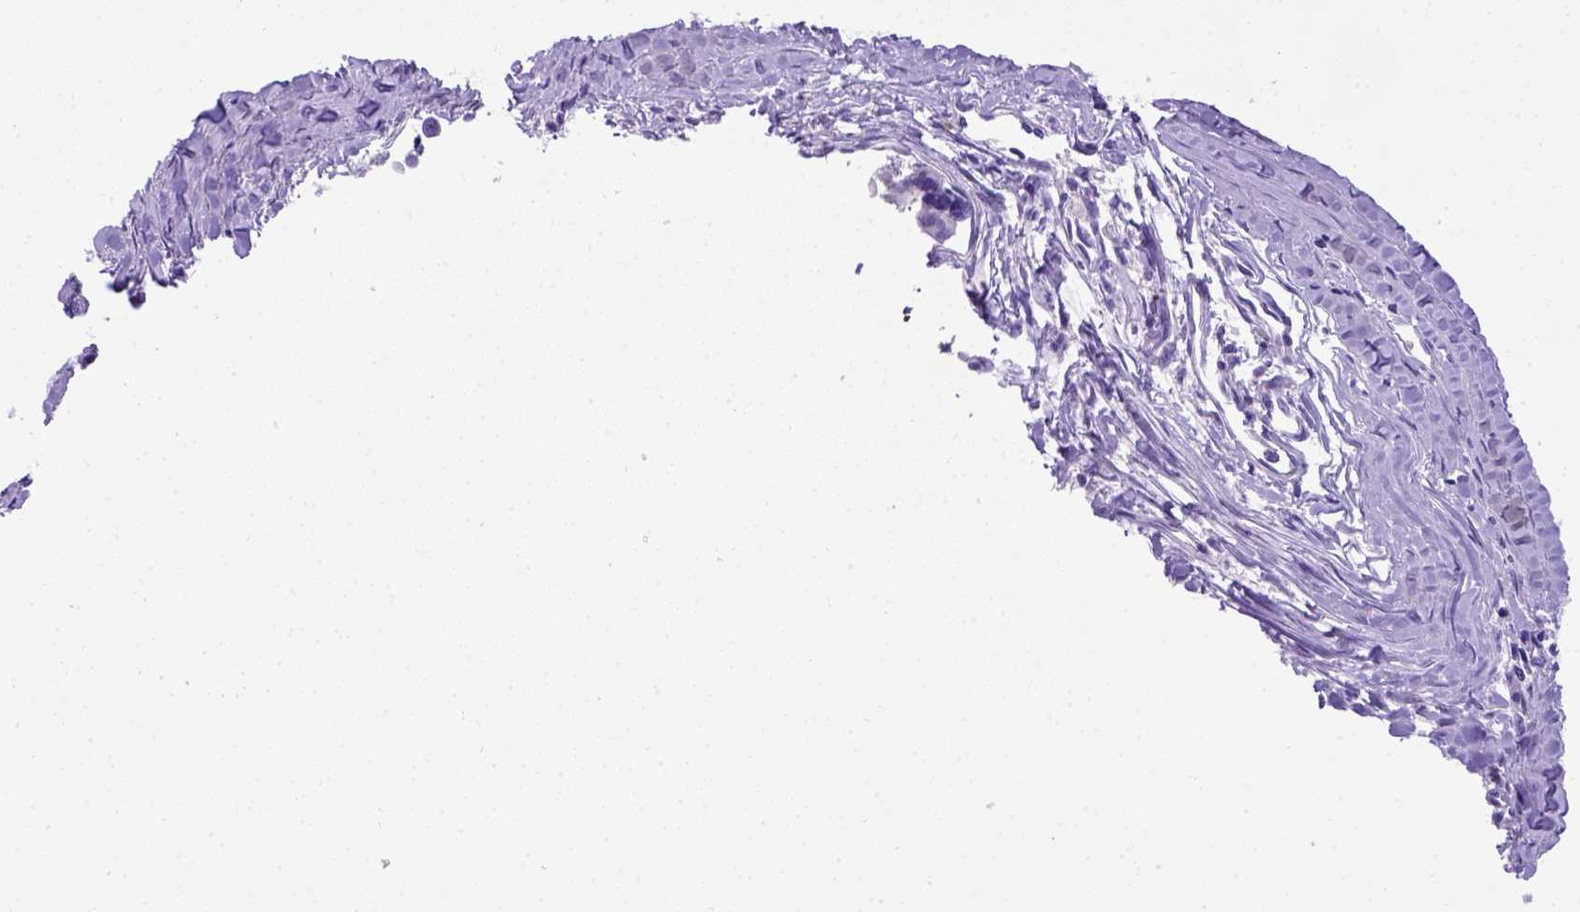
{"staining": {"intensity": "negative", "quantity": "none", "location": "none"}, "tissue": "melanoma", "cell_type": "Tumor cells", "image_type": "cancer", "snomed": [{"axis": "morphology", "description": "Malignant melanoma, NOS"}, {"axis": "topography", "description": "Skin"}], "caption": "Human melanoma stained for a protein using immunohistochemistry shows no staining in tumor cells.", "gene": "FOXI1", "patient": {"sex": "female", "age": 66}}